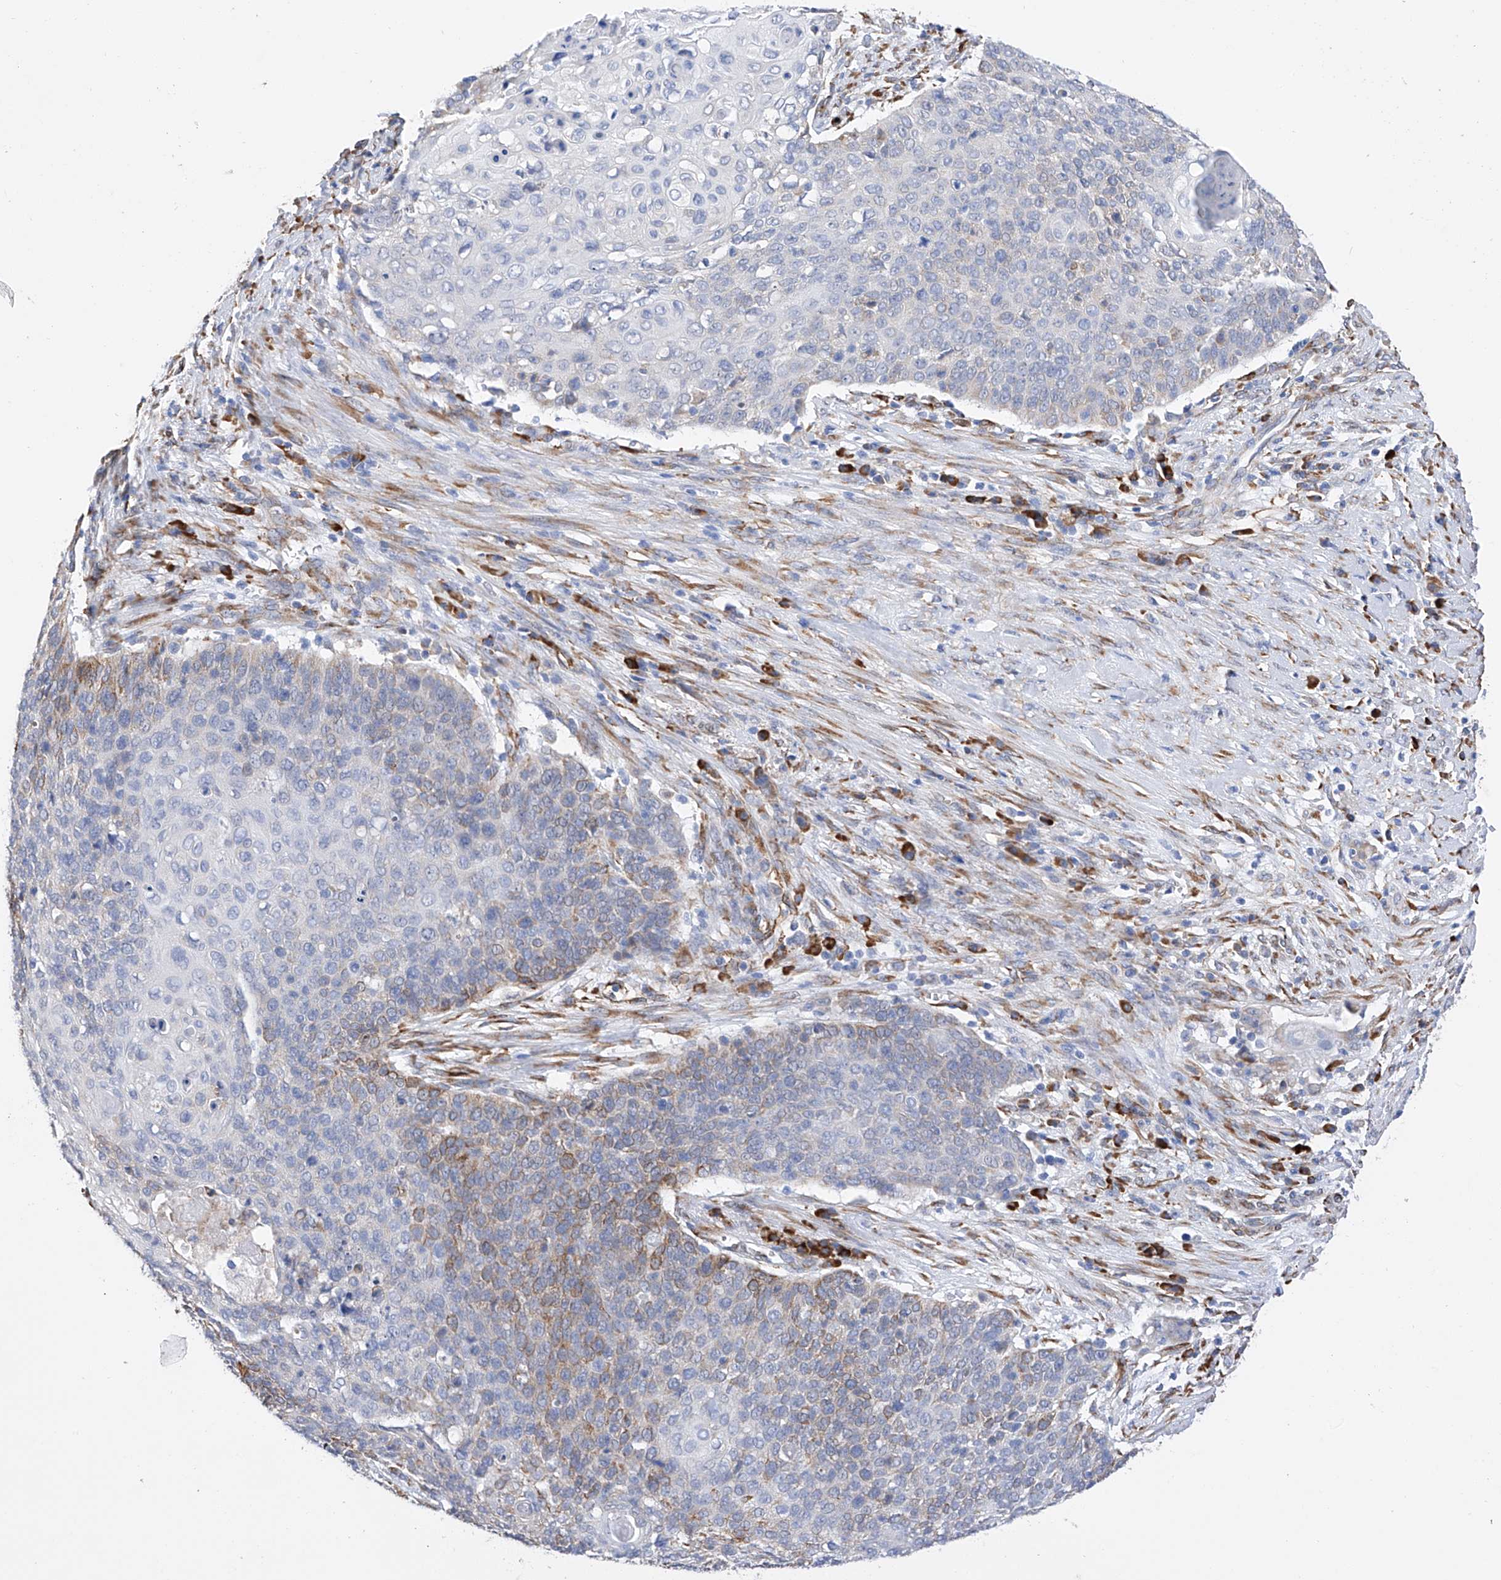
{"staining": {"intensity": "moderate", "quantity": "<25%", "location": "cytoplasmic/membranous"}, "tissue": "cervical cancer", "cell_type": "Tumor cells", "image_type": "cancer", "snomed": [{"axis": "morphology", "description": "Squamous cell carcinoma, NOS"}, {"axis": "topography", "description": "Cervix"}], "caption": "Squamous cell carcinoma (cervical) was stained to show a protein in brown. There is low levels of moderate cytoplasmic/membranous expression in approximately <25% of tumor cells. (Brightfield microscopy of DAB IHC at high magnification).", "gene": "PDIA5", "patient": {"sex": "female", "age": 39}}